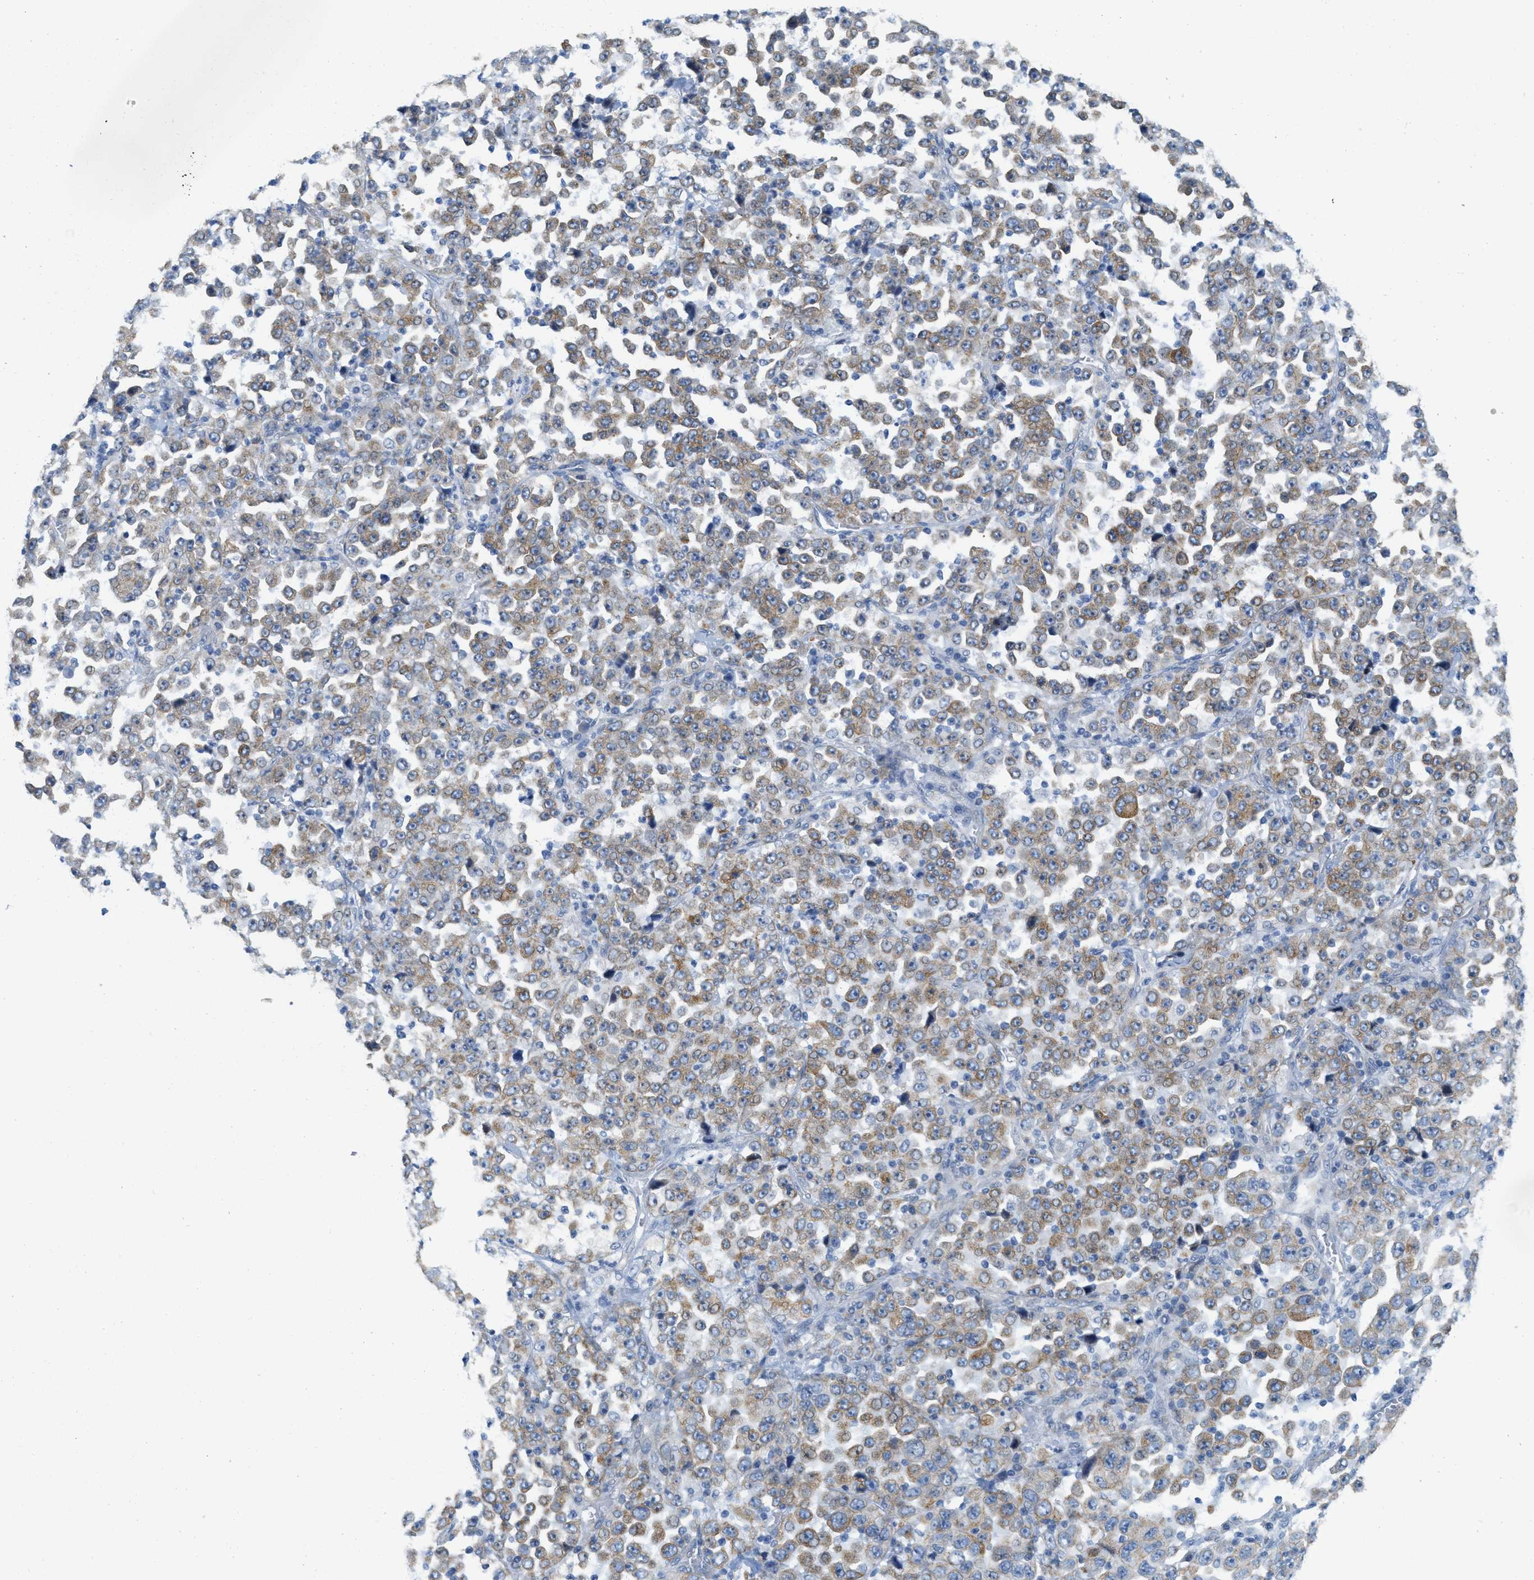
{"staining": {"intensity": "weak", "quantity": ">75%", "location": "cytoplasmic/membranous"}, "tissue": "stomach cancer", "cell_type": "Tumor cells", "image_type": "cancer", "snomed": [{"axis": "morphology", "description": "Normal tissue, NOS"}, {"axis": "morphology", "description": "Adenocarcinoma, NOS"}, {"axis": "topography", "description": "Stomach, upper"}, {"axis": "topography", "description": "Stomach"}], "caption": "IHC (DAB) staining of stomach cancer shows weak cytoplasmic/membranous protein positivity in approximately >75% of tumor cells.", "gene": "TEX264", "patient": {"sex": "male", "age": 59}}